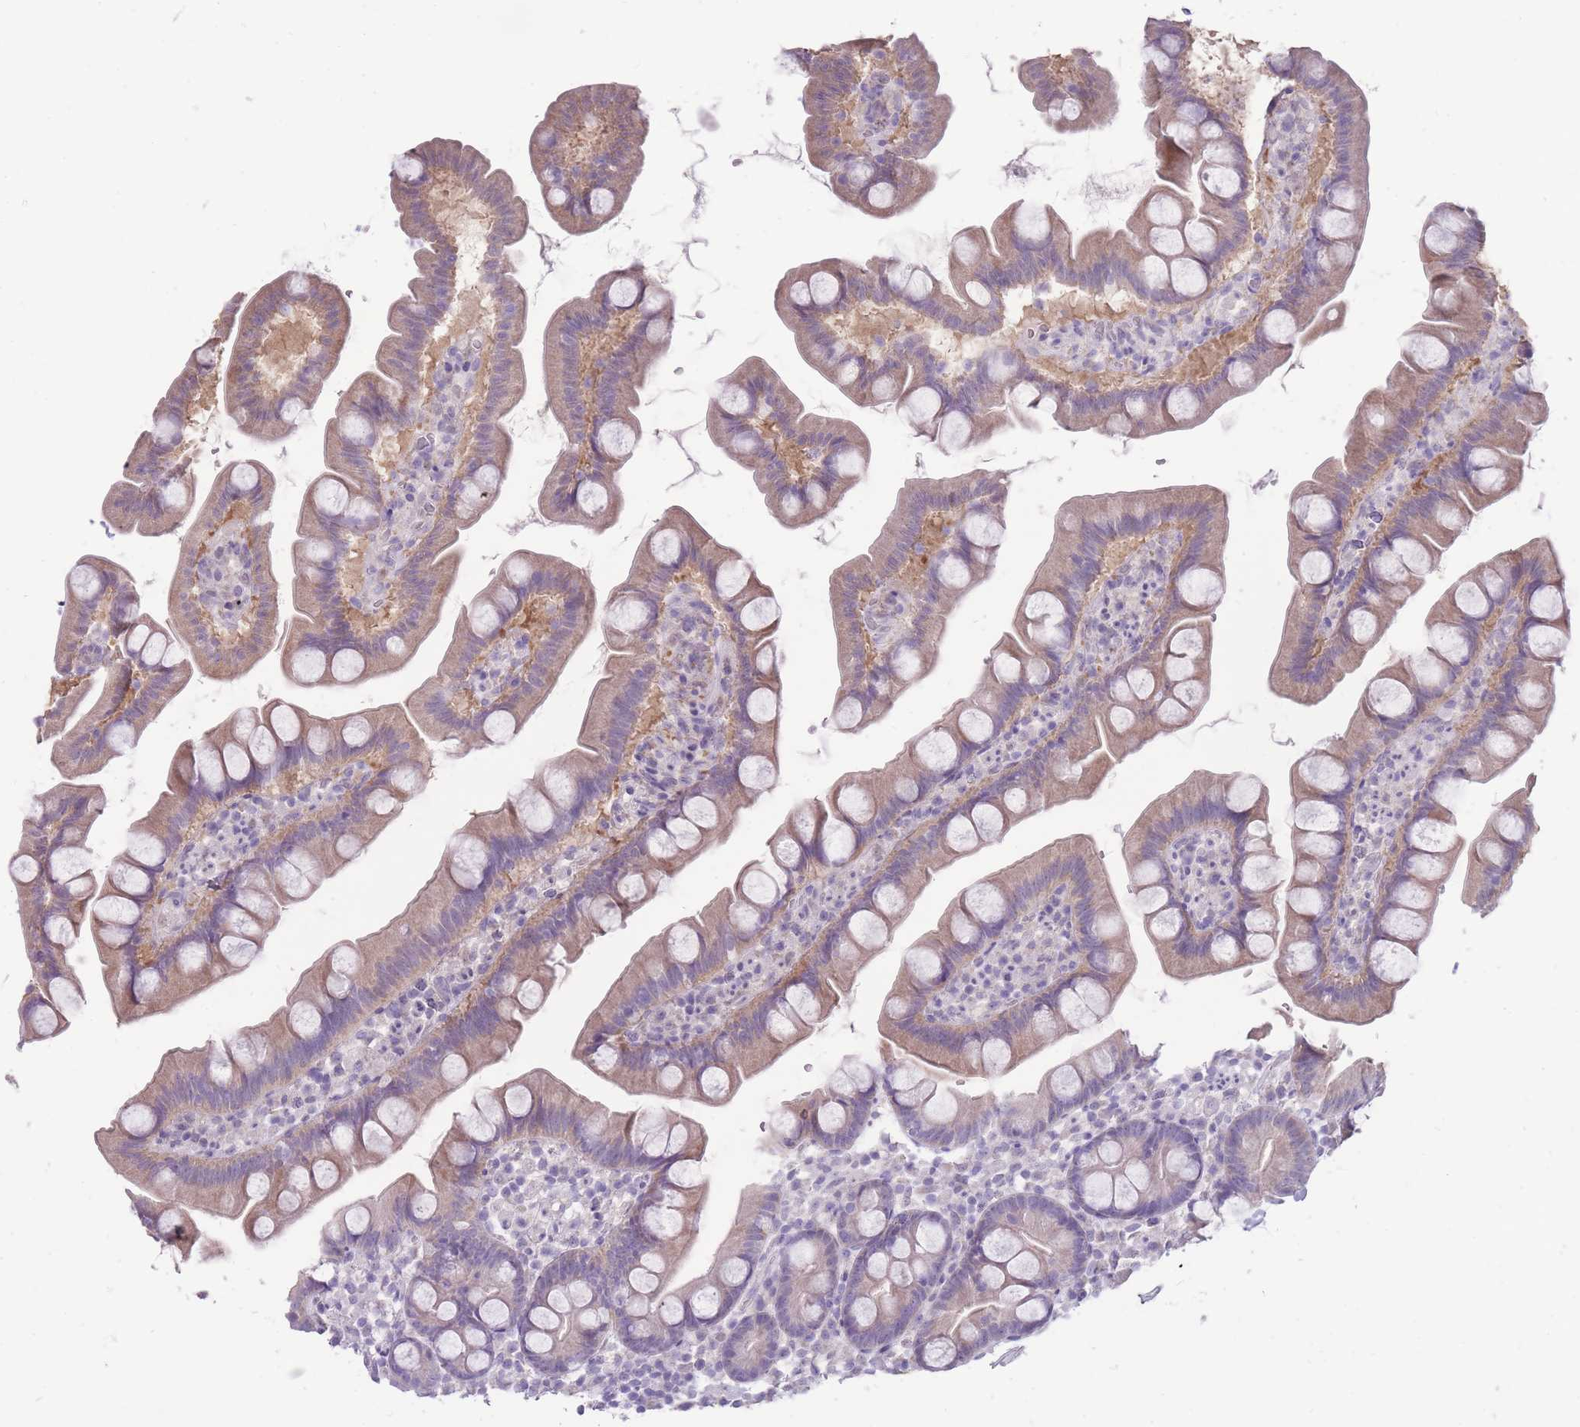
{"staining": {"intensity": "weak", "quantity": "25%-75%", "location": "cytoplasmic/membranous"}, "tissue": "small intestine", "cell_type": "Glandular cells", "image_type": "normal", "snomed": [{"axis": "morphology", "description": "Normal tissue, NOS"}, {"axis": "topography", "description": "Small intestine"}], "caption": "About 25%-75% of glandular cells in benign human small intestine display weak cytoplasmic/membranous protein positivity as visualized by brown immunohistochemical staining.", "gene": "ERICH4", "patient": {"sex": "female", "age": 68}}